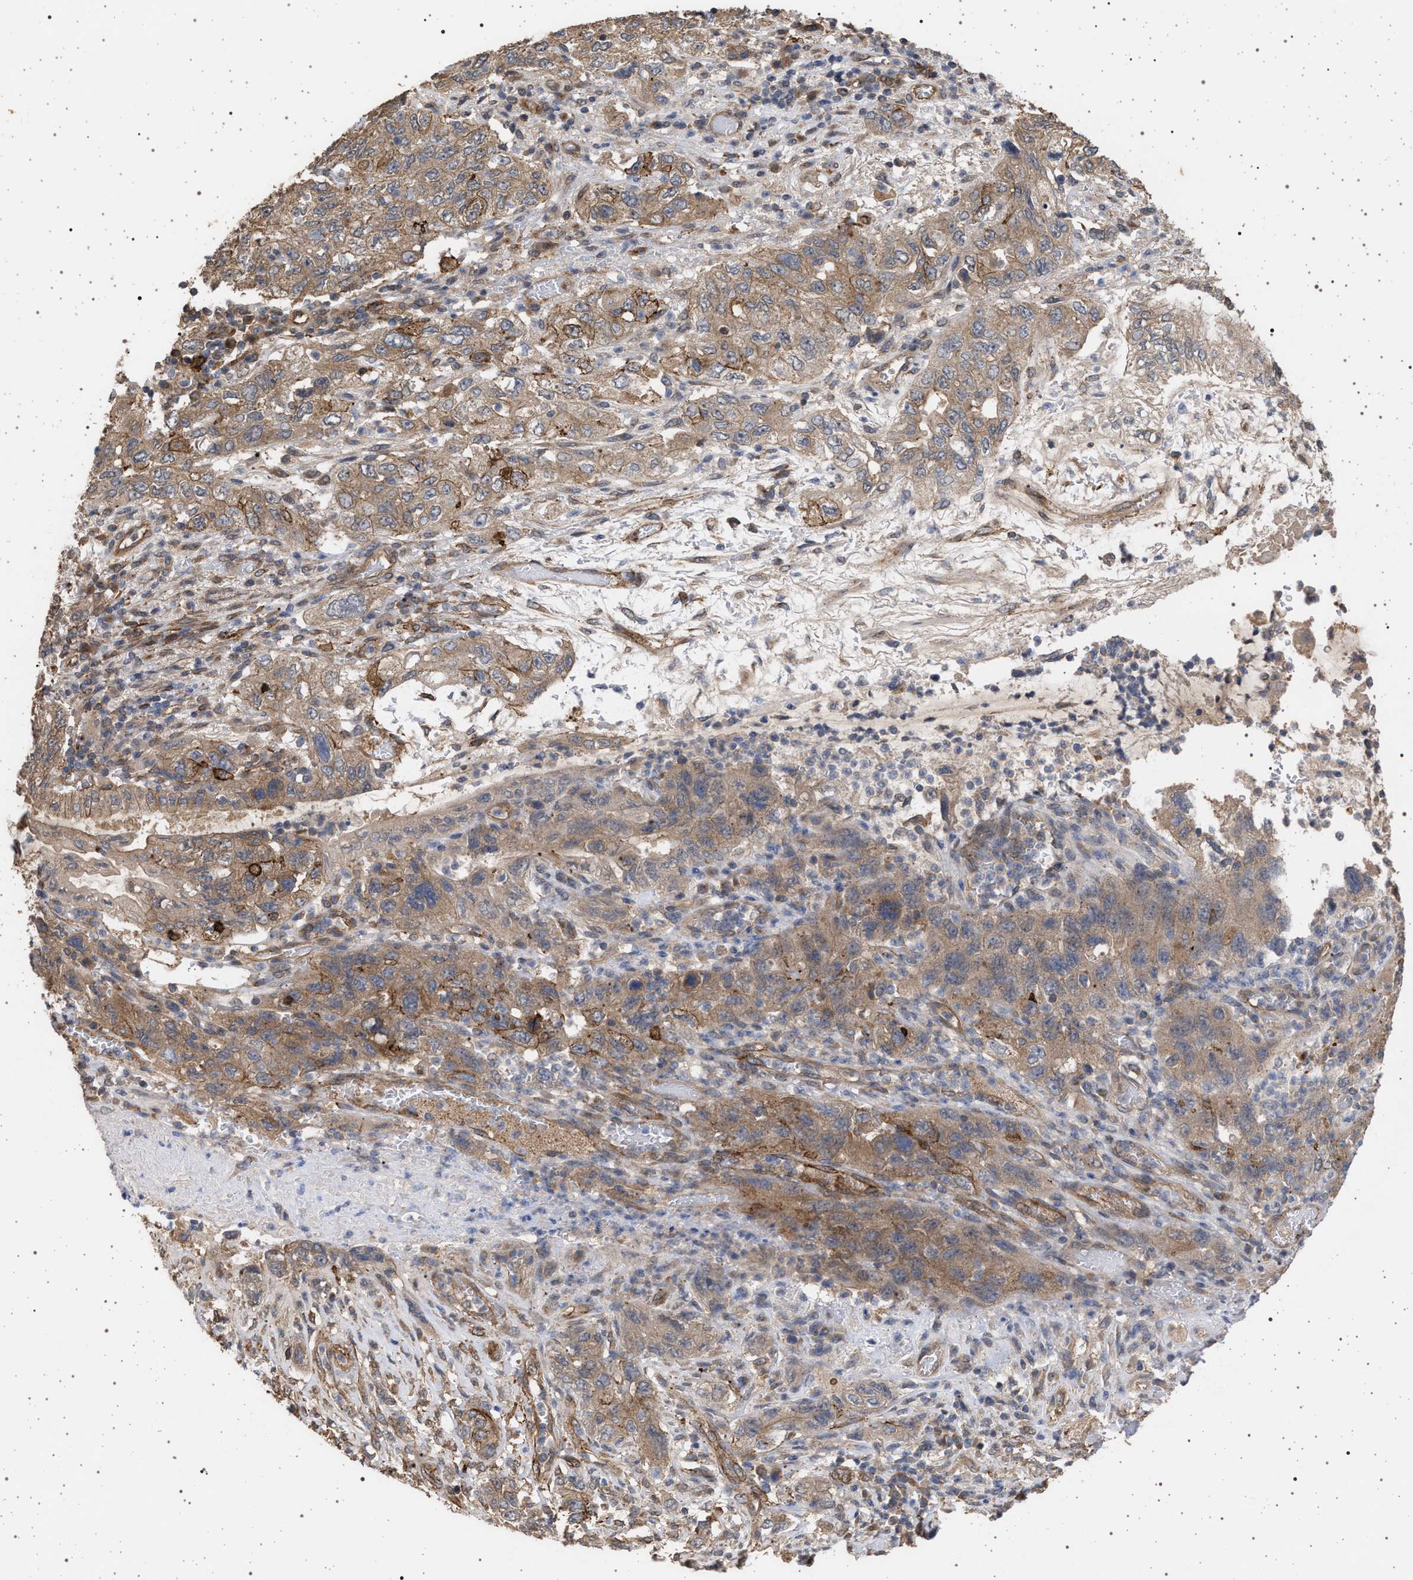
{"staining": {"intensity": "moderate", "quantity": ">75%", "location": "cytoplasmic/membranous"}, "tissue": "pancreatic cancer", "cell_type": "Tumor cells", "image_type": "cancer", "snomed": [{"axis": "morphology", "description": "Adenocarcinoma, NOS"}, {"axis": "topography", "description": "Pancreas"}], "caption": "A brown stain shows moderate cytoplasmic/membranous staining of a protein in human pancreatic cancer tumor cells.", "gene": "IFT20", "patient": {"sex": "female", "age": 73}}